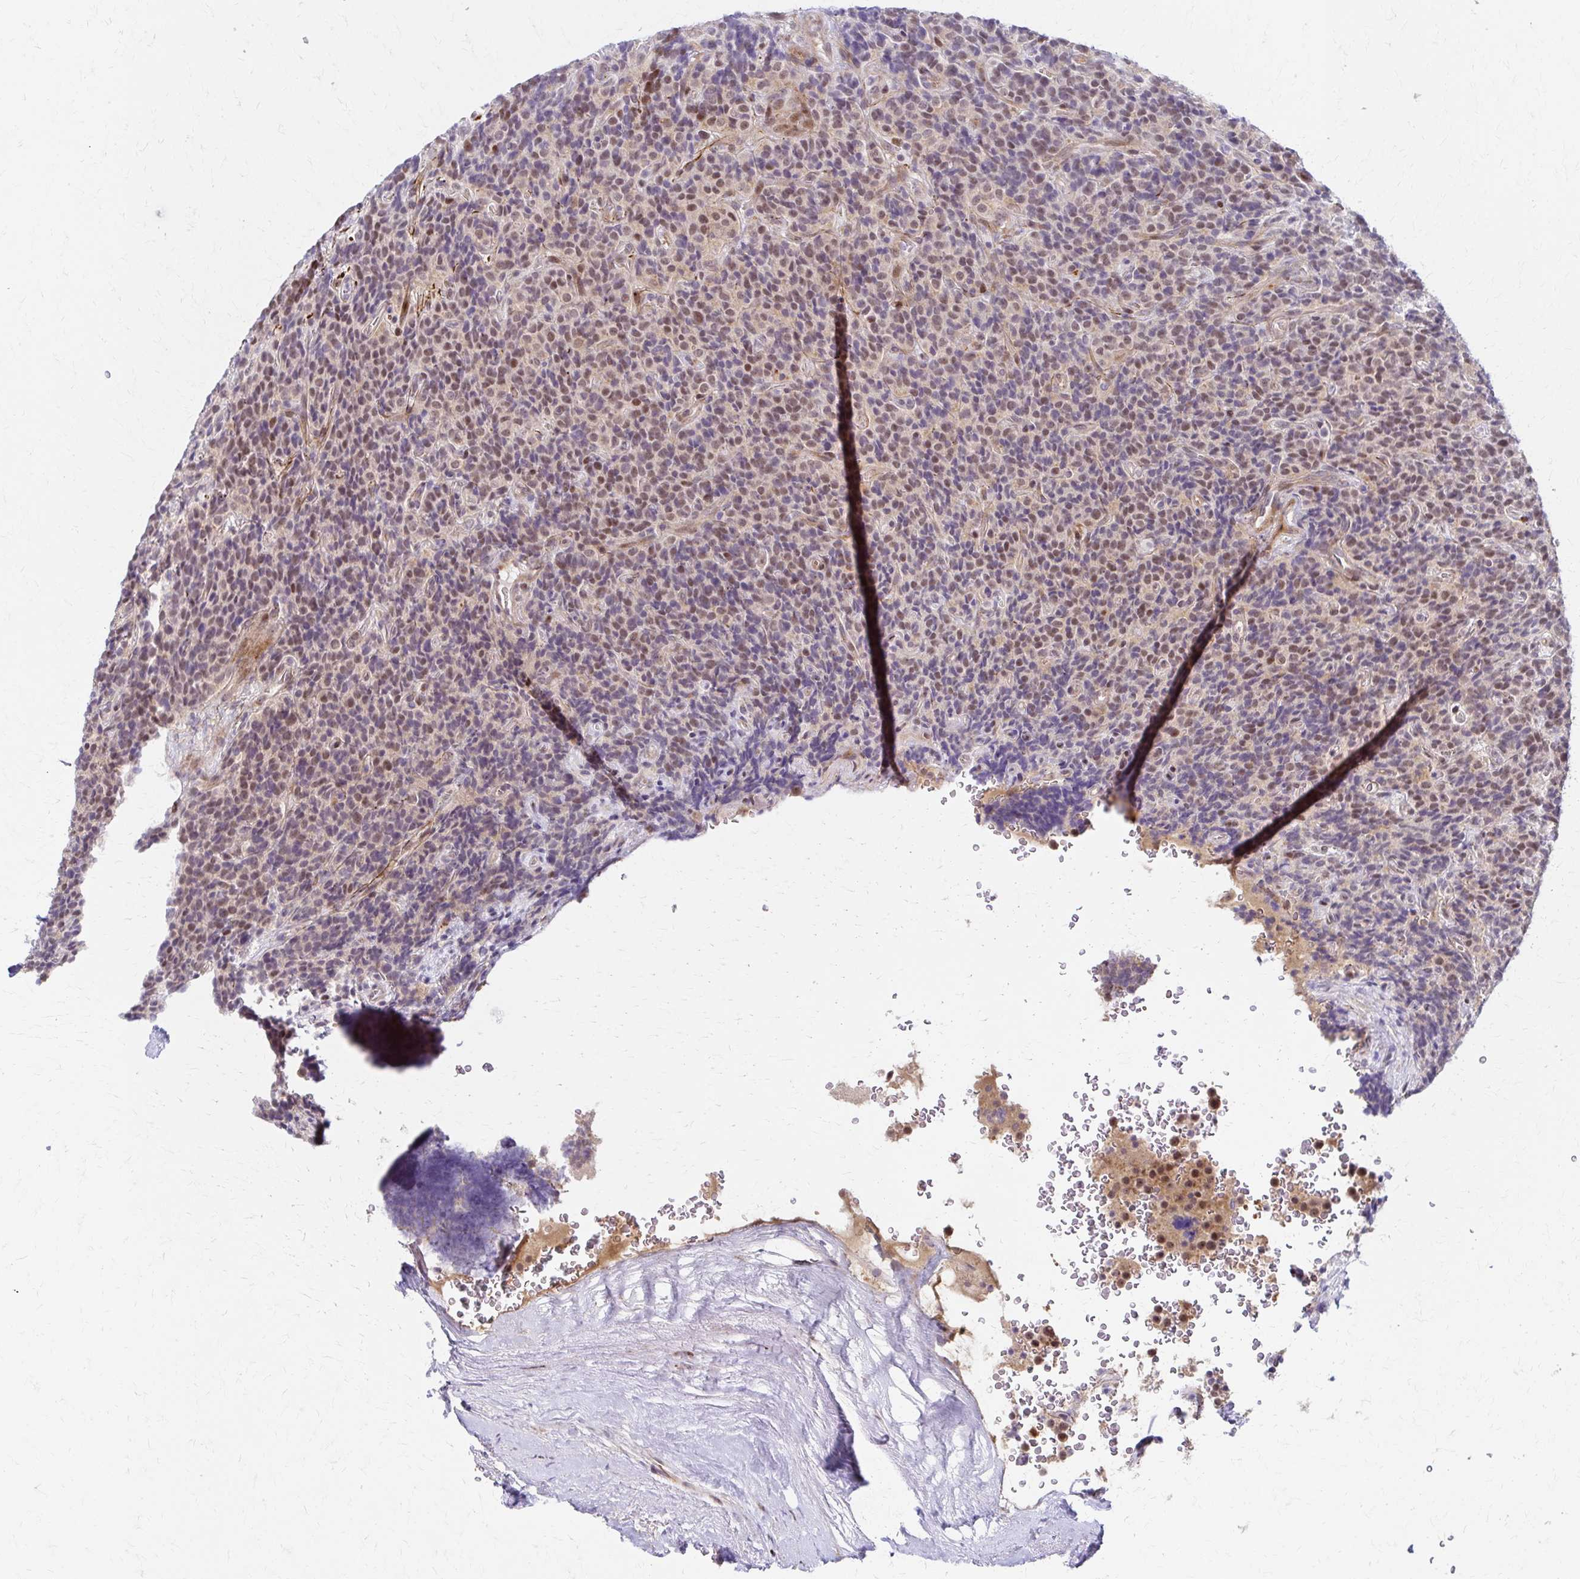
{"staining": {"intensity": "weak", "quantity": ">75%", "location": "nuclear"}, "tissue": "carcinoid", "cell_type": "Tumor cells", "image_type": "cancer", "snomed": [{"axis": "morphology", "description": "Carcinoid, malignant, NOS"}, {"axis": "topography", "description": "Pancreas"}], "caption": "Carcinoid (malignant) was stained to show a protein in brown. There is low levels of weak nuclear positivity in approximately >75% of tumor cells.", "gene": "PSMD7", "patient": {"sex": "male", "age": 36}}